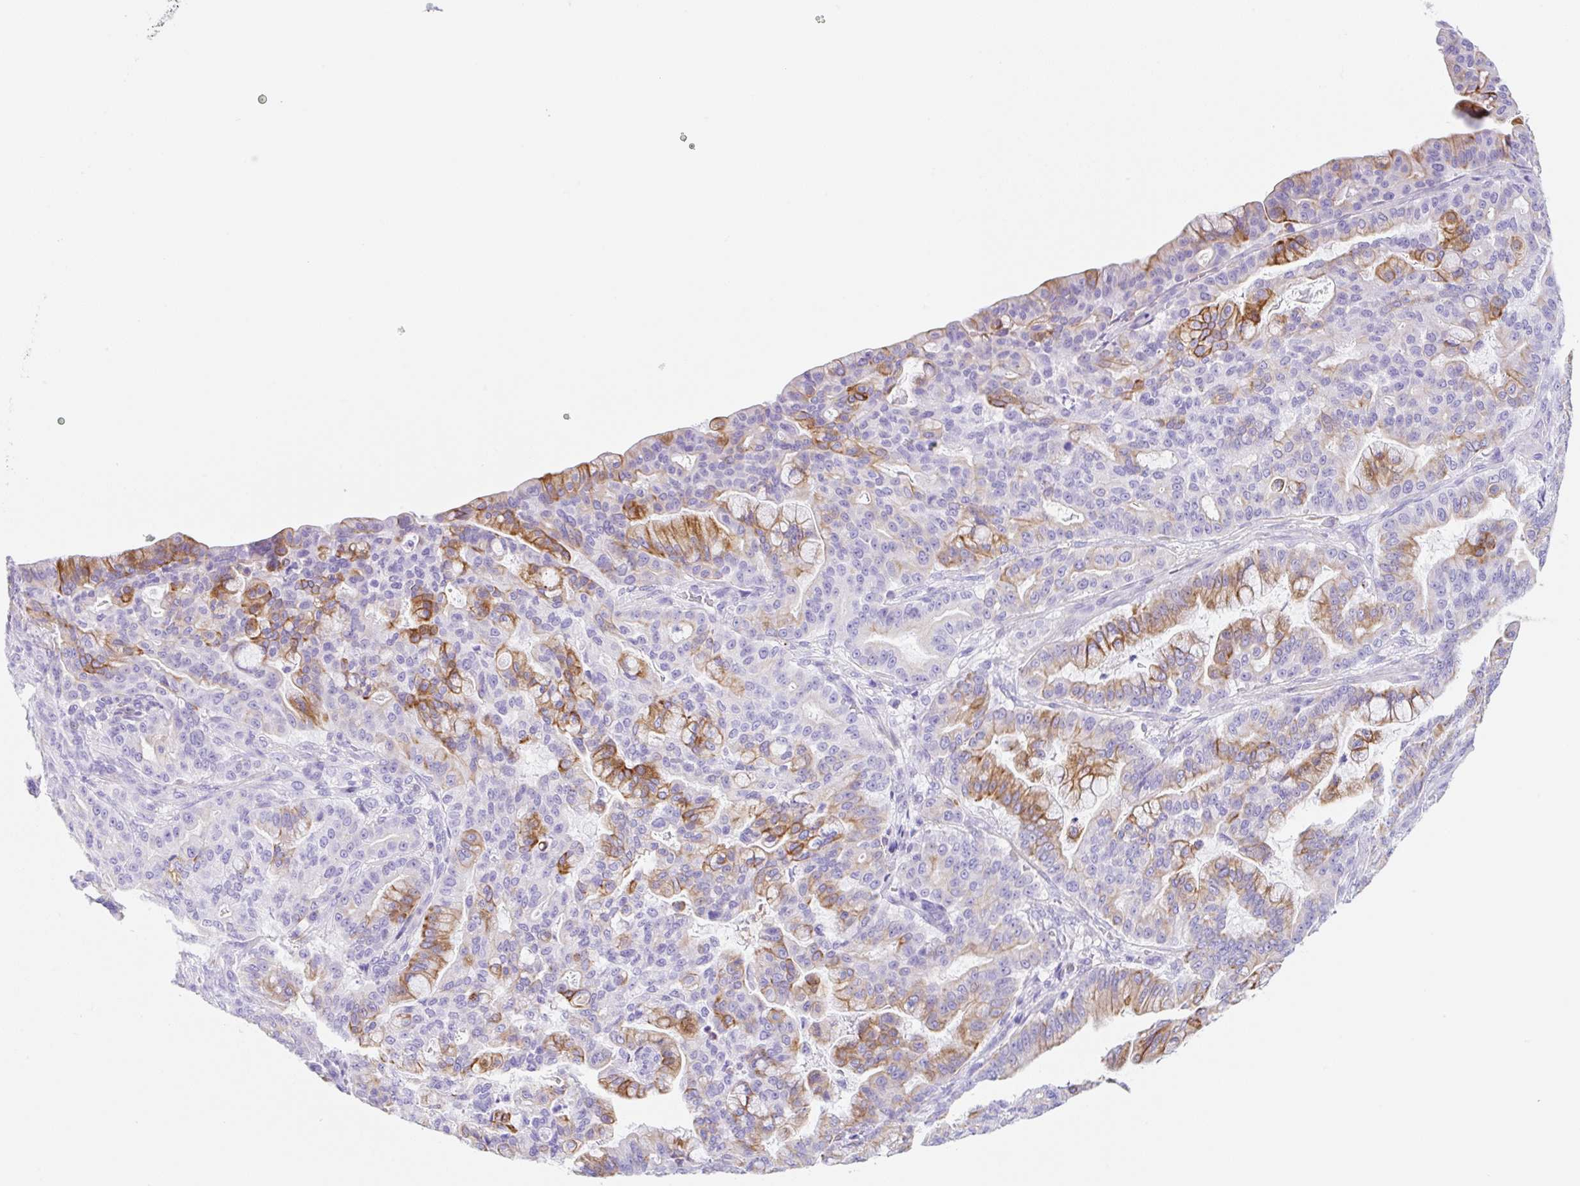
{"staining": {"intensity": "moderate", "quantity": "25%-75%", "location": "cytoplasmic/membranous"}, "tissue": "pancreatic cancer", "cell_type": "Tumor cells", "image_type": "cancer", "snomed": [{"axis": "morphology", "description": "Adenocarcinoma, NOS"}, {"axis": "topography", "description": "Pancreas"}], "caption": "Adenocarcinoma (pancreatic) tissue reveals moderate cytoplasmic/membranous staining in about 25%-75% of tumor cells, visualized by immunohistochemistry.", "gene": "CLDND2", "patient": {"sex": "male", "age": 63}}